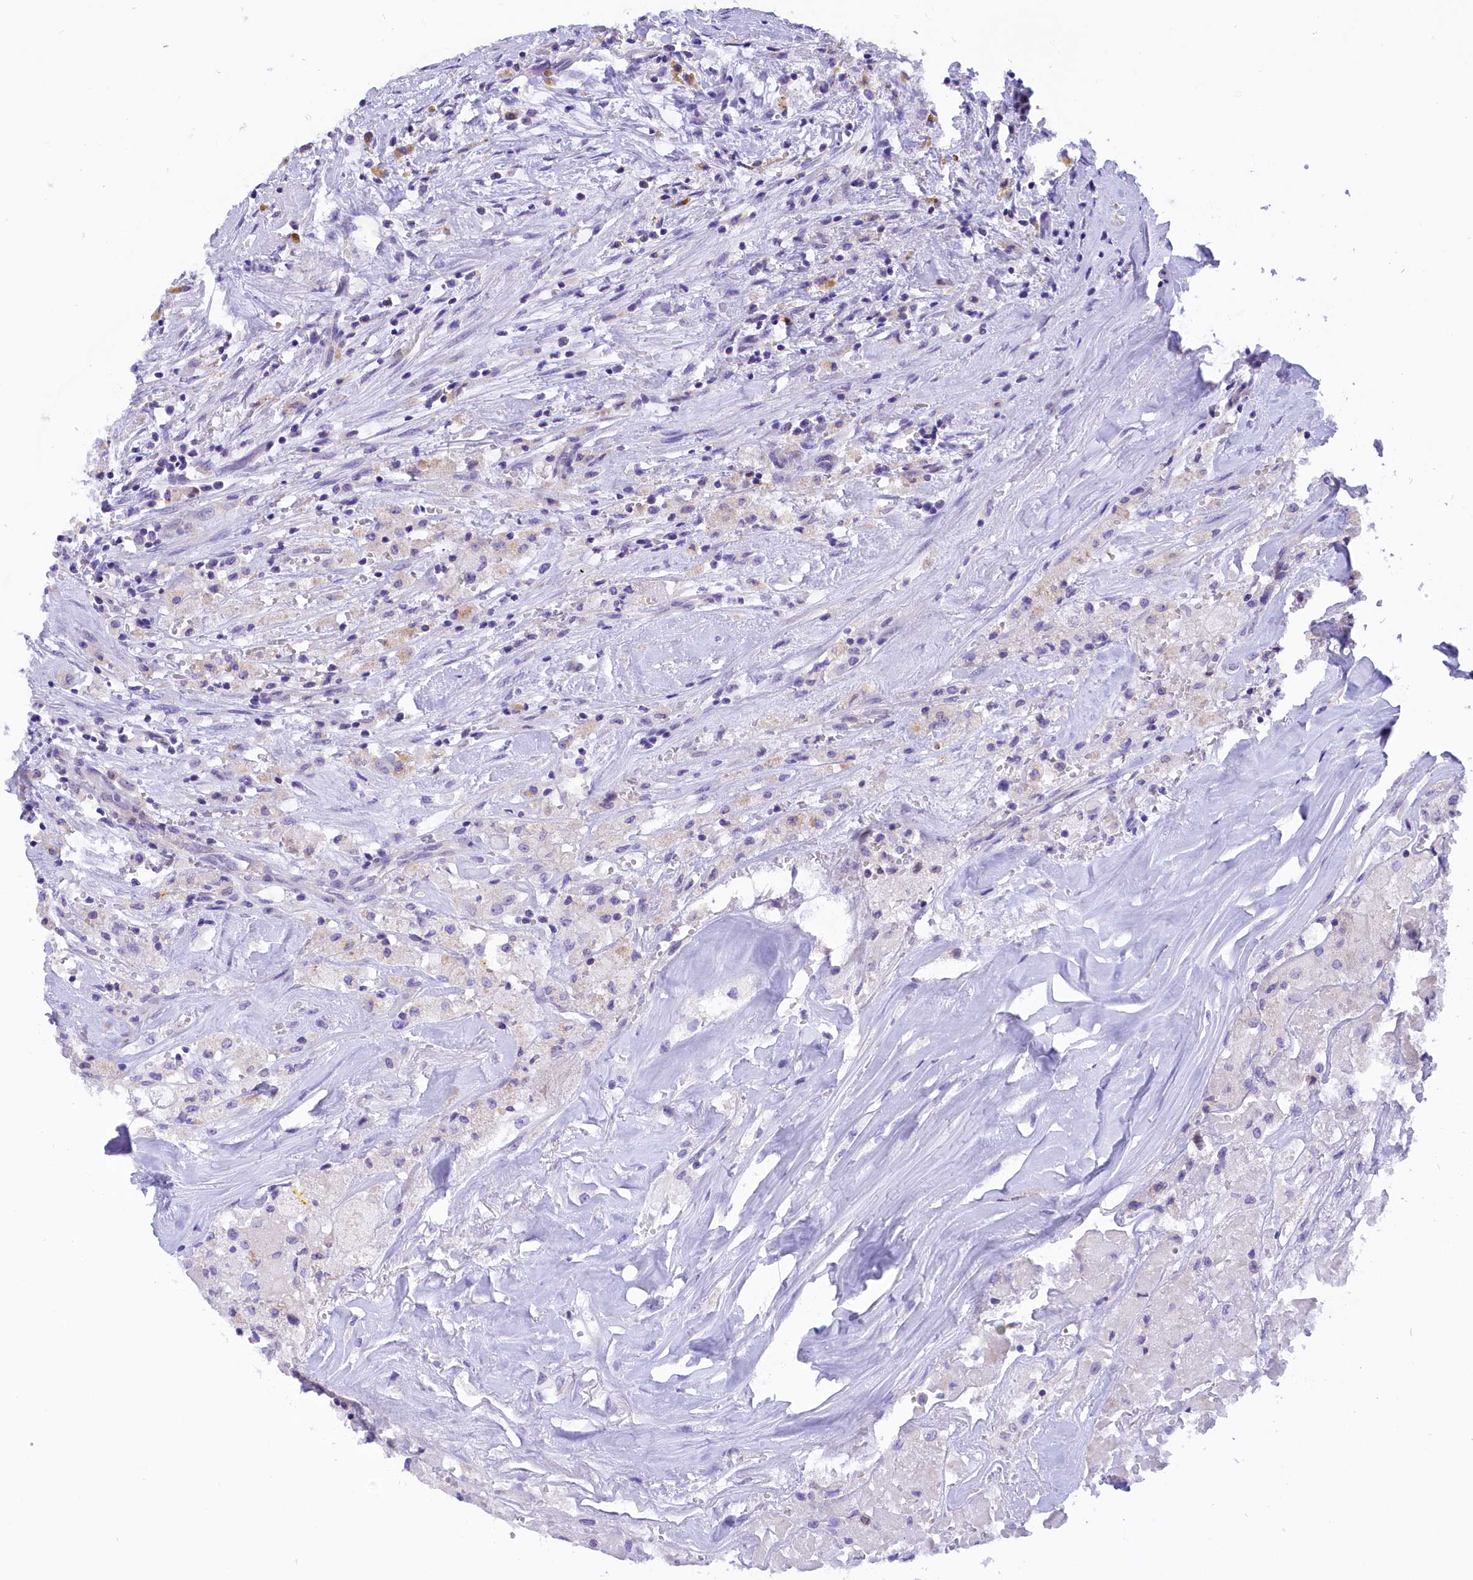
{"staining": {"intensity": "negative", "quantity": "none", "location": "none"}, "tissue": "thyroid cancer", "cell_type": "Tumor cells", "image_type": "cancer", "snomed": [{"axis": "morphology", "description": "Papillary adenocarcinoma, NOS"}, {"axis": "topography", "description": "Thyroid gland"}], "caption": "An immunohistochemistry (IHC) micrograph of papillary adenocarcinoma (thyroid) is shown. There is no staining in tumor cells of papillary adenocarcinoma (thyroid). The staining was performed using DAB (3,3'-diaminobenzidine) to visualize the protein expression in brown, while the nuclei were stained in blue with hematoxylin (Magnification: 20x).", "gene": "COL6A5", "patient": {"sex": "female", "age": 59}}